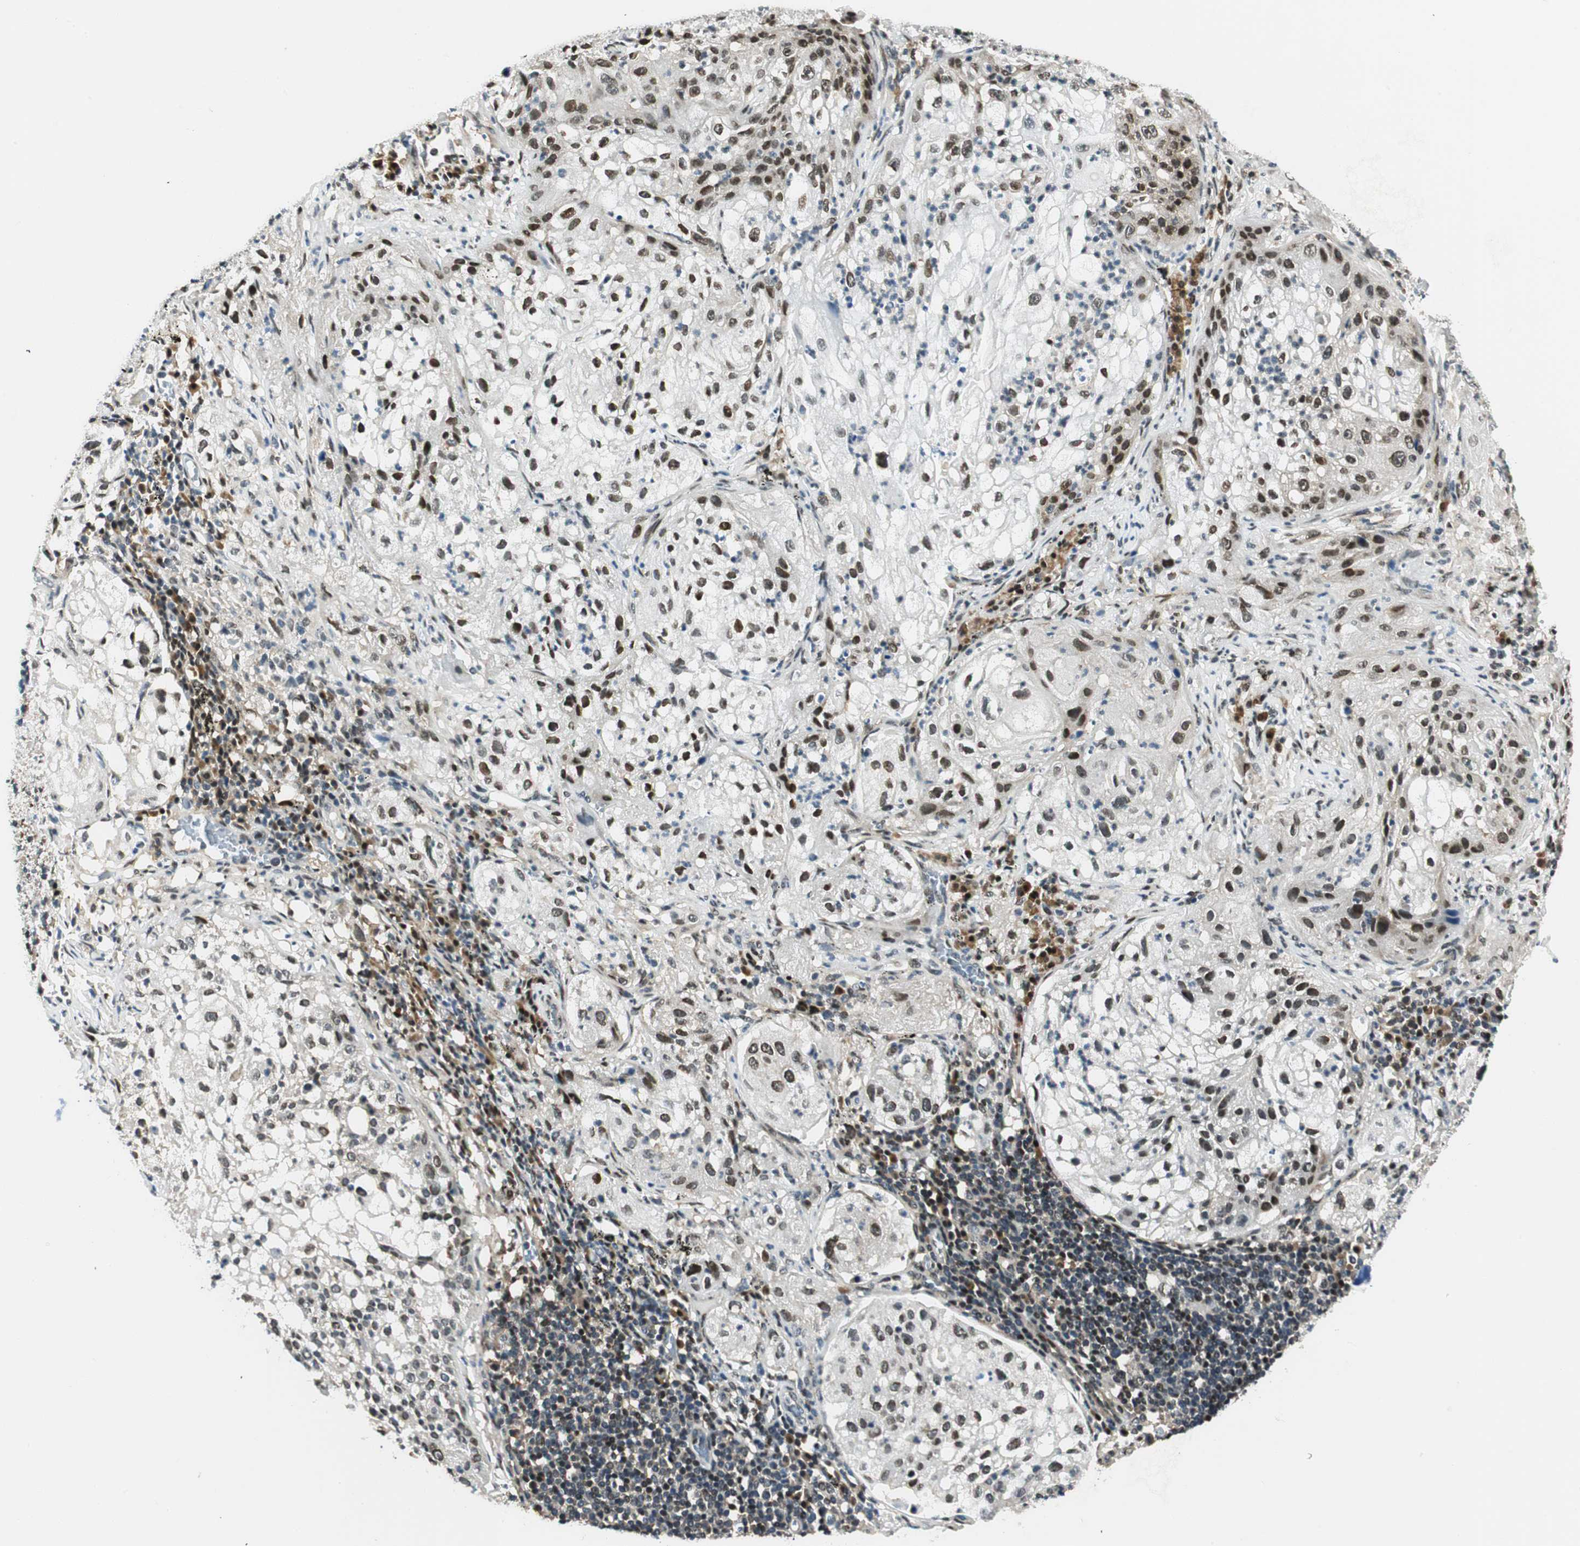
{"staining": {"intensity": "moderate", "quantity": ">75%", "location": "nuclear"}, "tissue": "lung cancer", "cell_type": "Tumor cells", "image_type": "cancer", "snomed": [{"axis": "morphology", "description": "Inflammation, NOS"}, {"axis": "morphology", "description": "Squamous cell carcinoma, NOS"}, {"axis": "topography", "description": "Lymph node"}, {"axis": "topography", "description": "Soft tissue"}, {"axis": "topography", "description": "Lung"}], "caption": "Immunohistochemical staining of human lung cancer displays moderate nuclear protein expression in approximately >75% of tumor cells.", "gene": "RING1", "patient": {"sex": "male", "age": 66}}